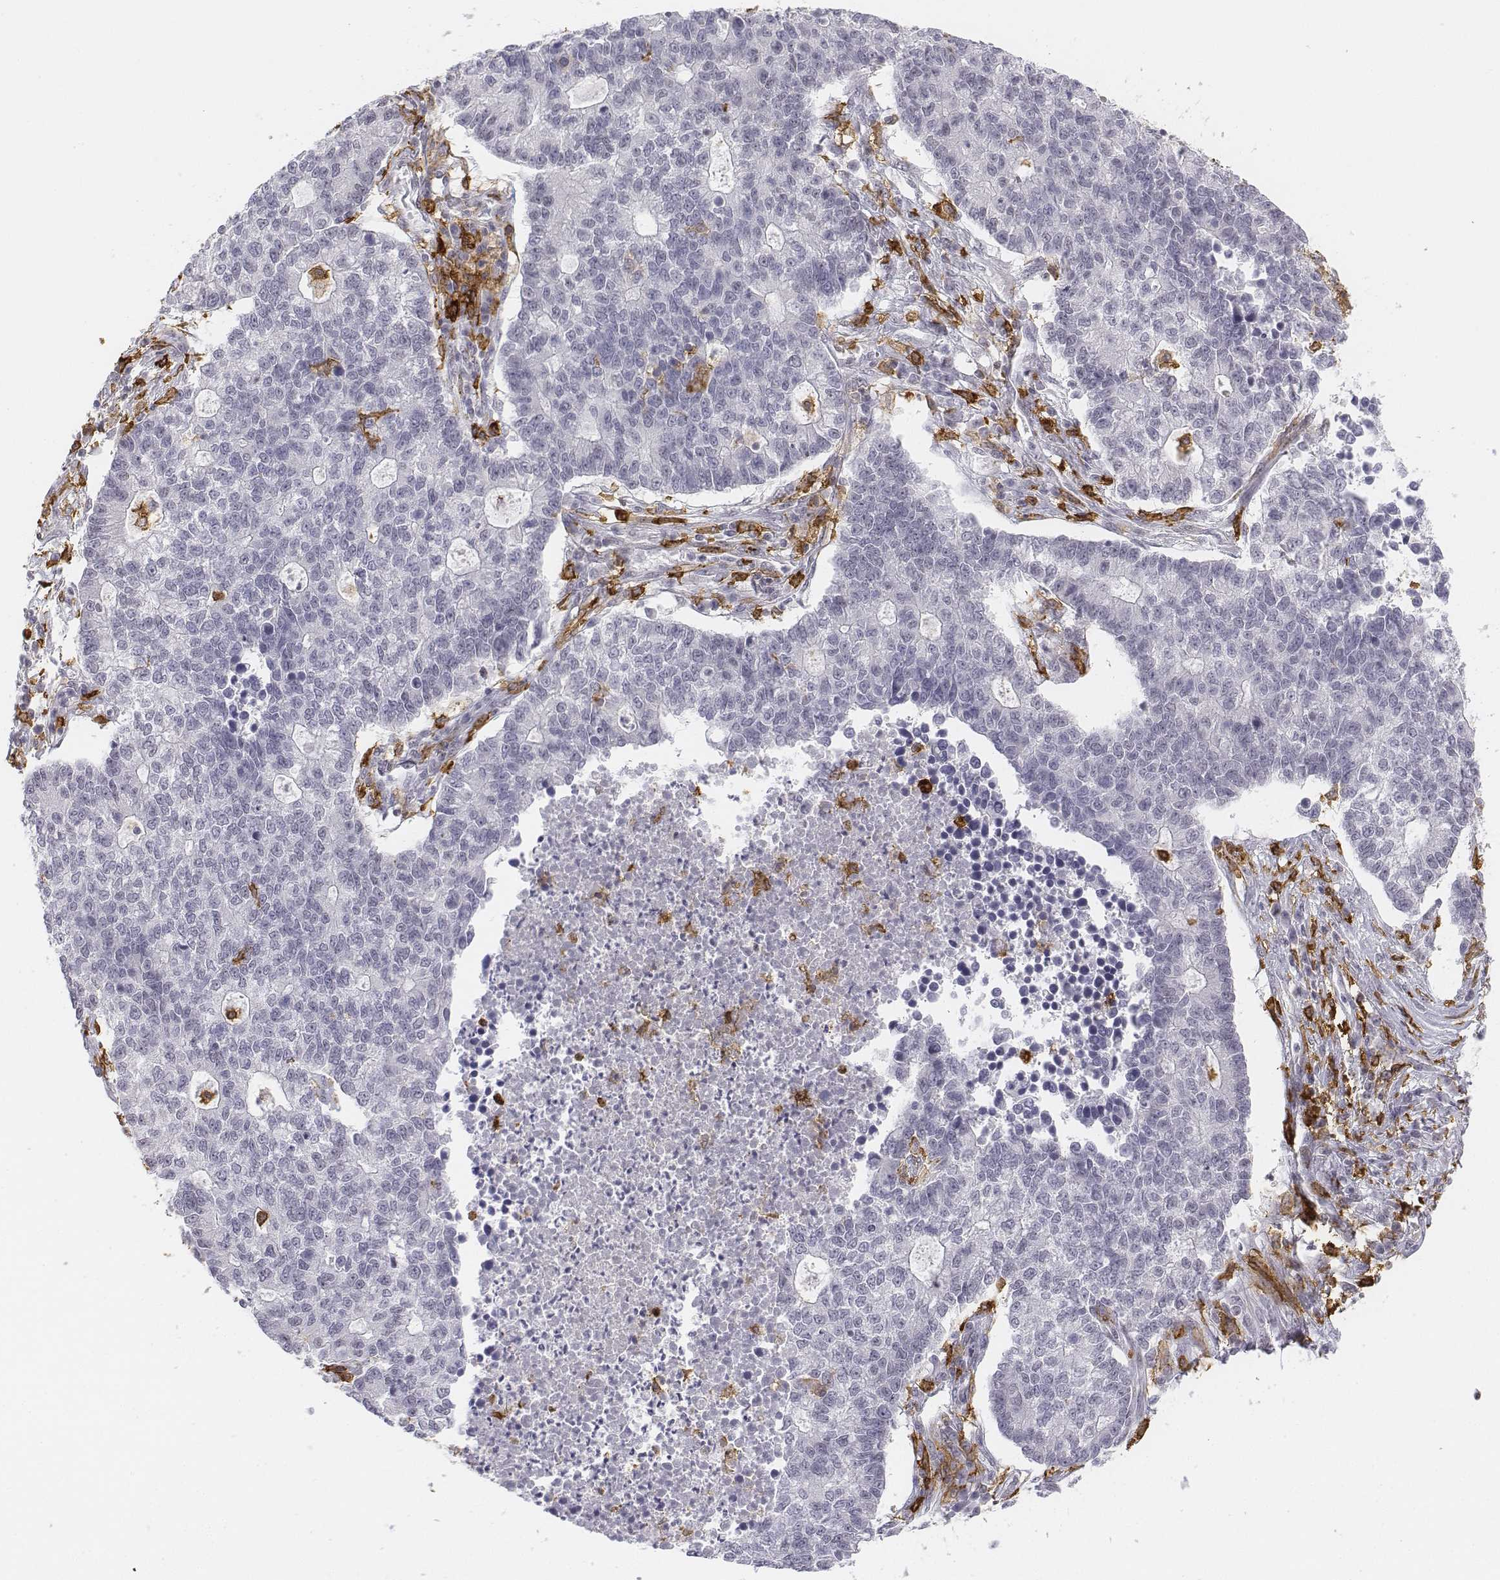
{"staining": {"intensity": "negative", "quantity": "none", "location": "none"}, "tissue": "lung cancer", "cell_type": "Tumor cells", "image_type": "cancer", "snomed": [{"axis": "morphology", "description": "Adenocarcinoma, NOS"}, {"axis": "topography", "description": "Lung"}], "caption": "Tumor cells show no significant protein expression in lung cancer (adenocarcinoma).", "gene": "CD14", "patient": {"sex": "male", "age": 57}}